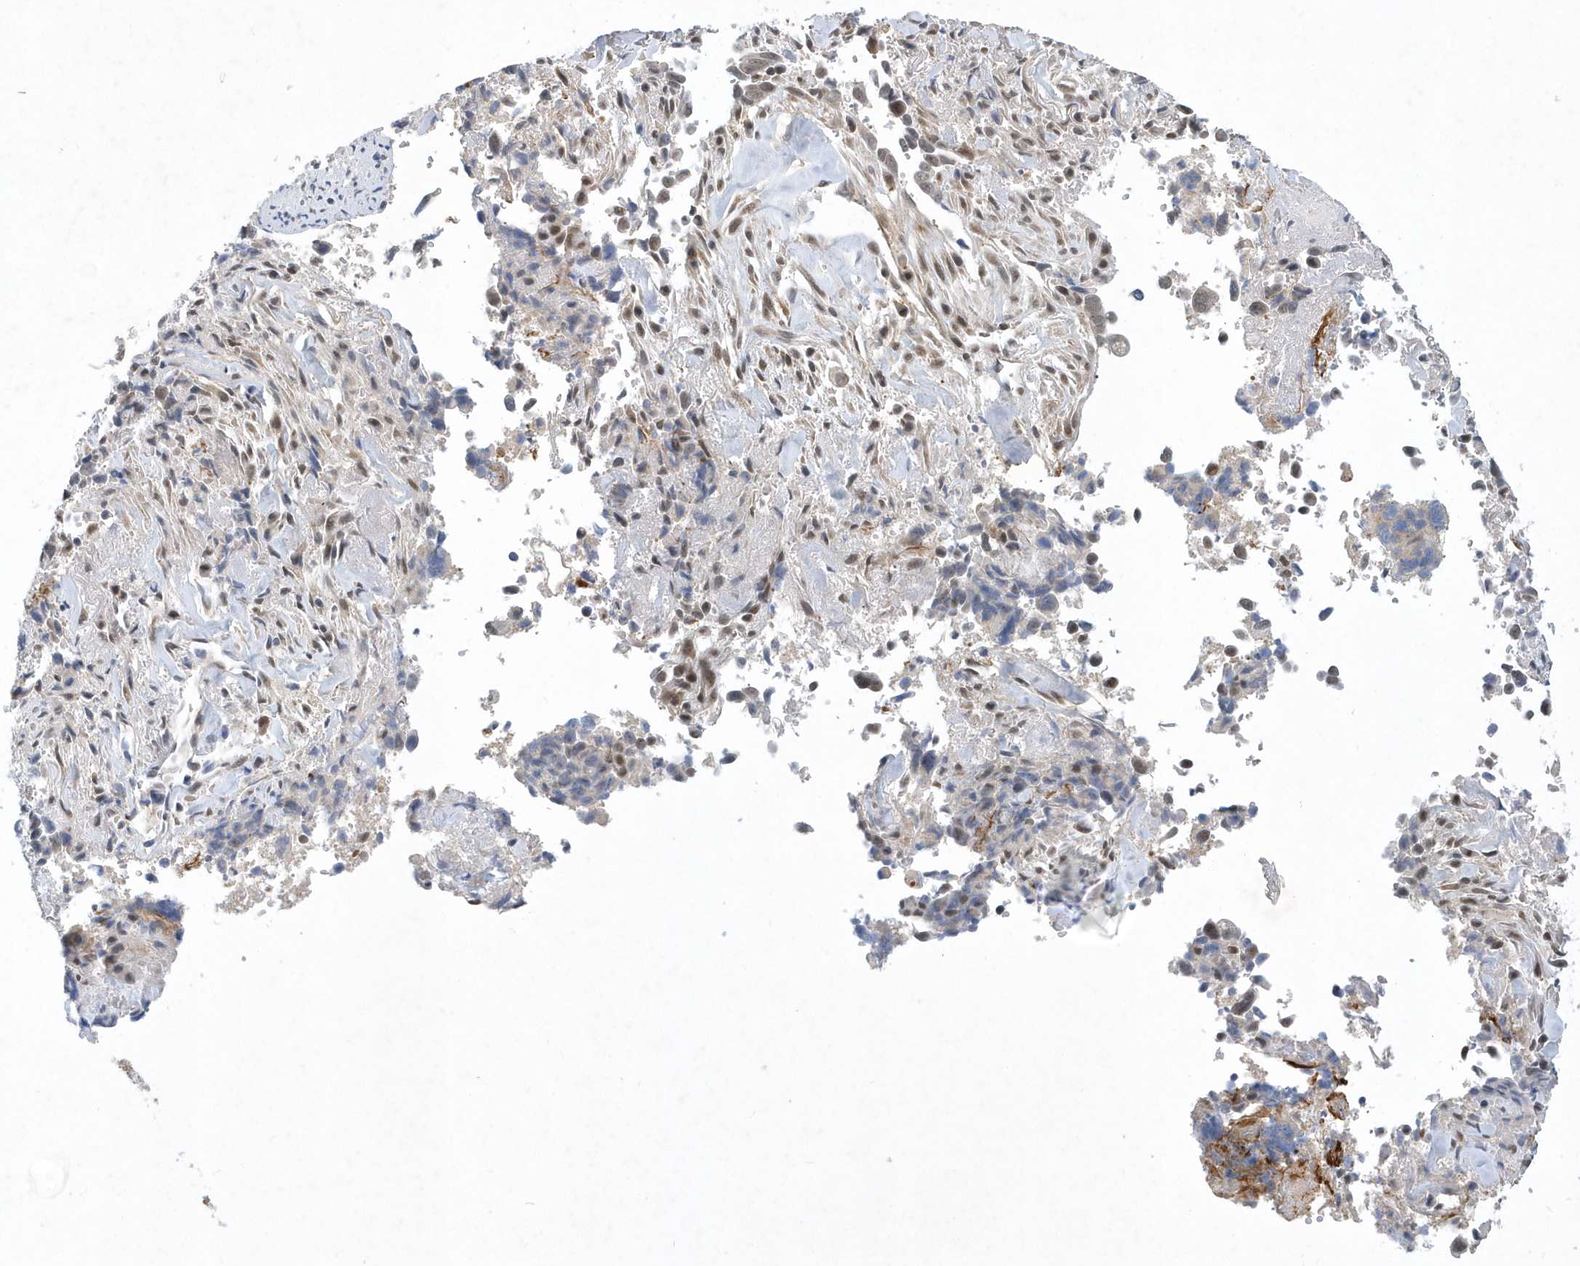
{"staining": {"intensity": "moderate", "quantity": "<25%", "location": "nuclear"}, "tissue": "liver cancer", "cell_type": "Tumor cells", "image_type": "cancer", "snomed": [{"axis": "morphology", "description": "Cholangiocarcinoma"}, {"axis": "topography", "description": "Liver"}], "caption": "The photomicrograph exhibits a brown stain indicating the presence of a protein in the nuclear of tumor cells in liver cholangiocarcinoma. The protein of interest is shown in brown color, while the nuclei are stained blue.", "gene": "FAM217A", "patient": {"sex": "female", "age": 79}}